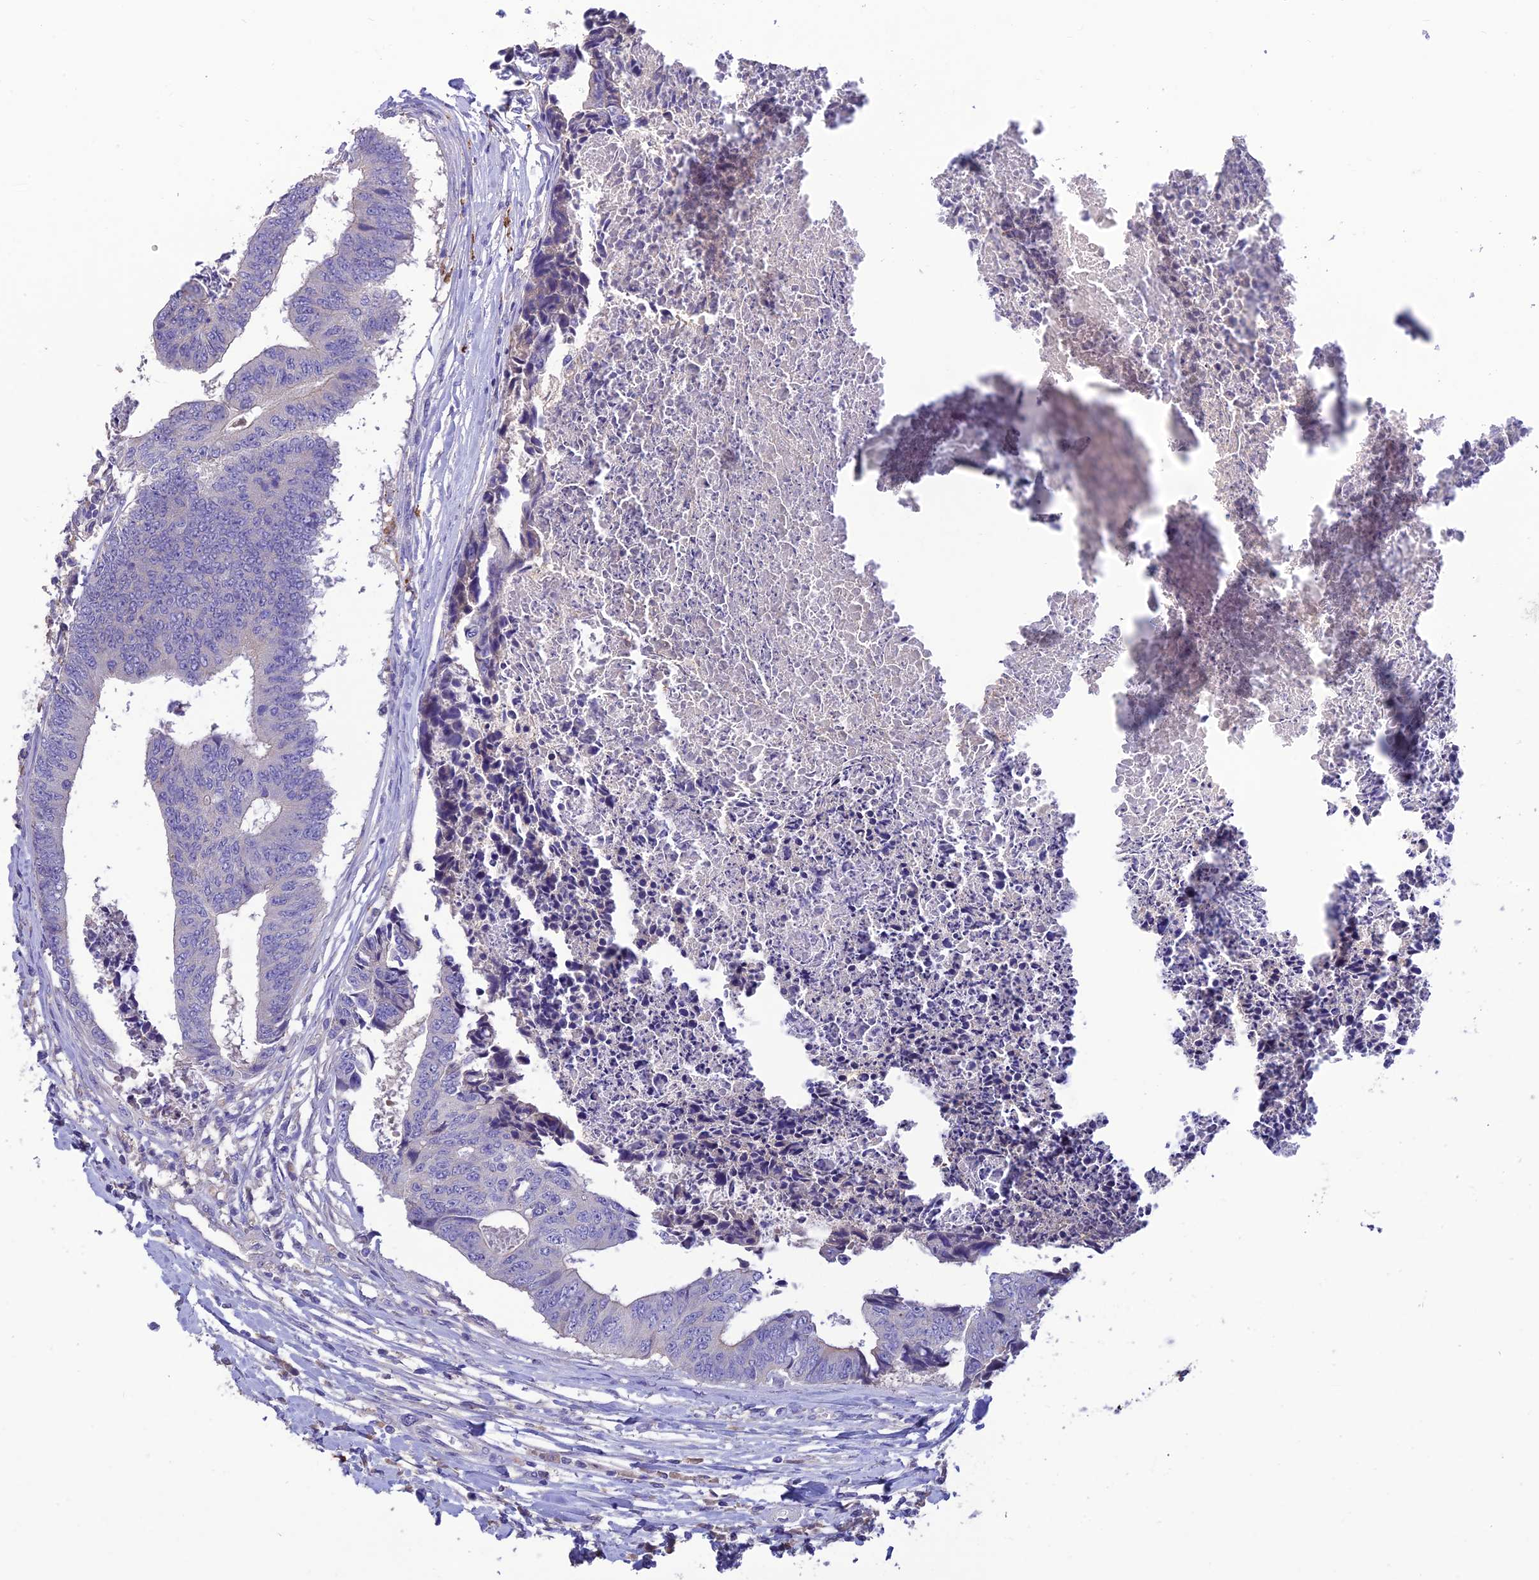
{"staining": {"intensity": "negative", "quantity": "none", "location": "none"}, "tissue": "colorectal cancer", "cell_type": "Tumor cells", "image_type": "cancer", "snomed": [{"axis": "morphology", "description": "Adenocarcinoma, NOS"}, {"axis": "topography", "description": "Rectum"}], "caption": "Tumor cells are negative for protein expression in human colorectal adenocarcinoma.", "gene": "SFT2D2", "patient": {"sex": "male", "age": 84}}